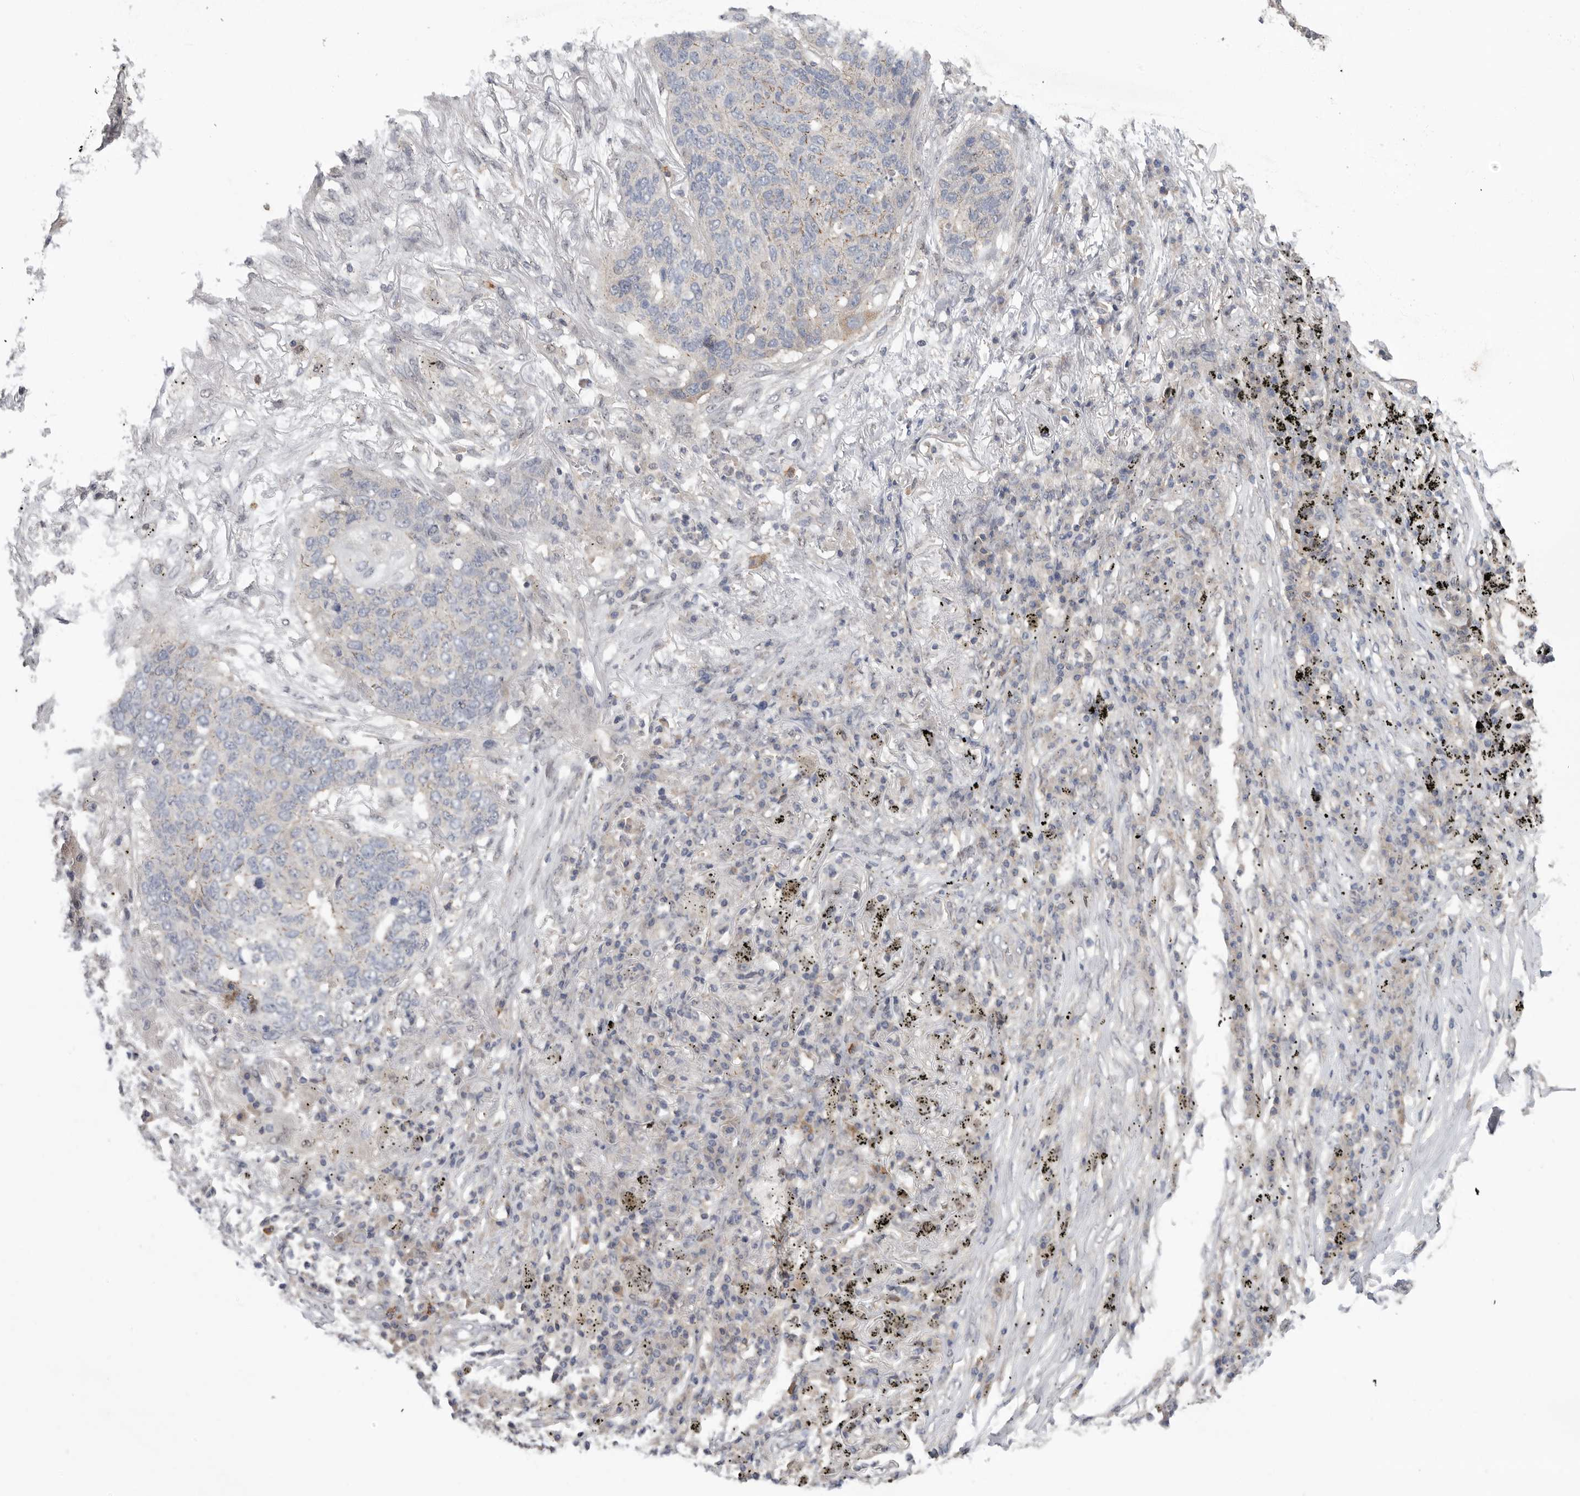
{"staining": {"intensity": "weak", "quantity": "<25%", "location": "cytoplasmic/membranous"}, "tissue": "lung cancer", "cell_type": "Tumor cells", "image_type": "cancer", "snomed": [{"axis": "morphology", "description": "Squamous cell carcinoma, NOS"}, {"axis": "topography", "description": "Lung"}], "caption": "IHC micrograph of human lung cancer (squamous cell carcinoma) stained for a protein (brown), which shows no staining in tumor cells.", "gene": "KLK5", "patient": {"sex": "female", "age": 63}}